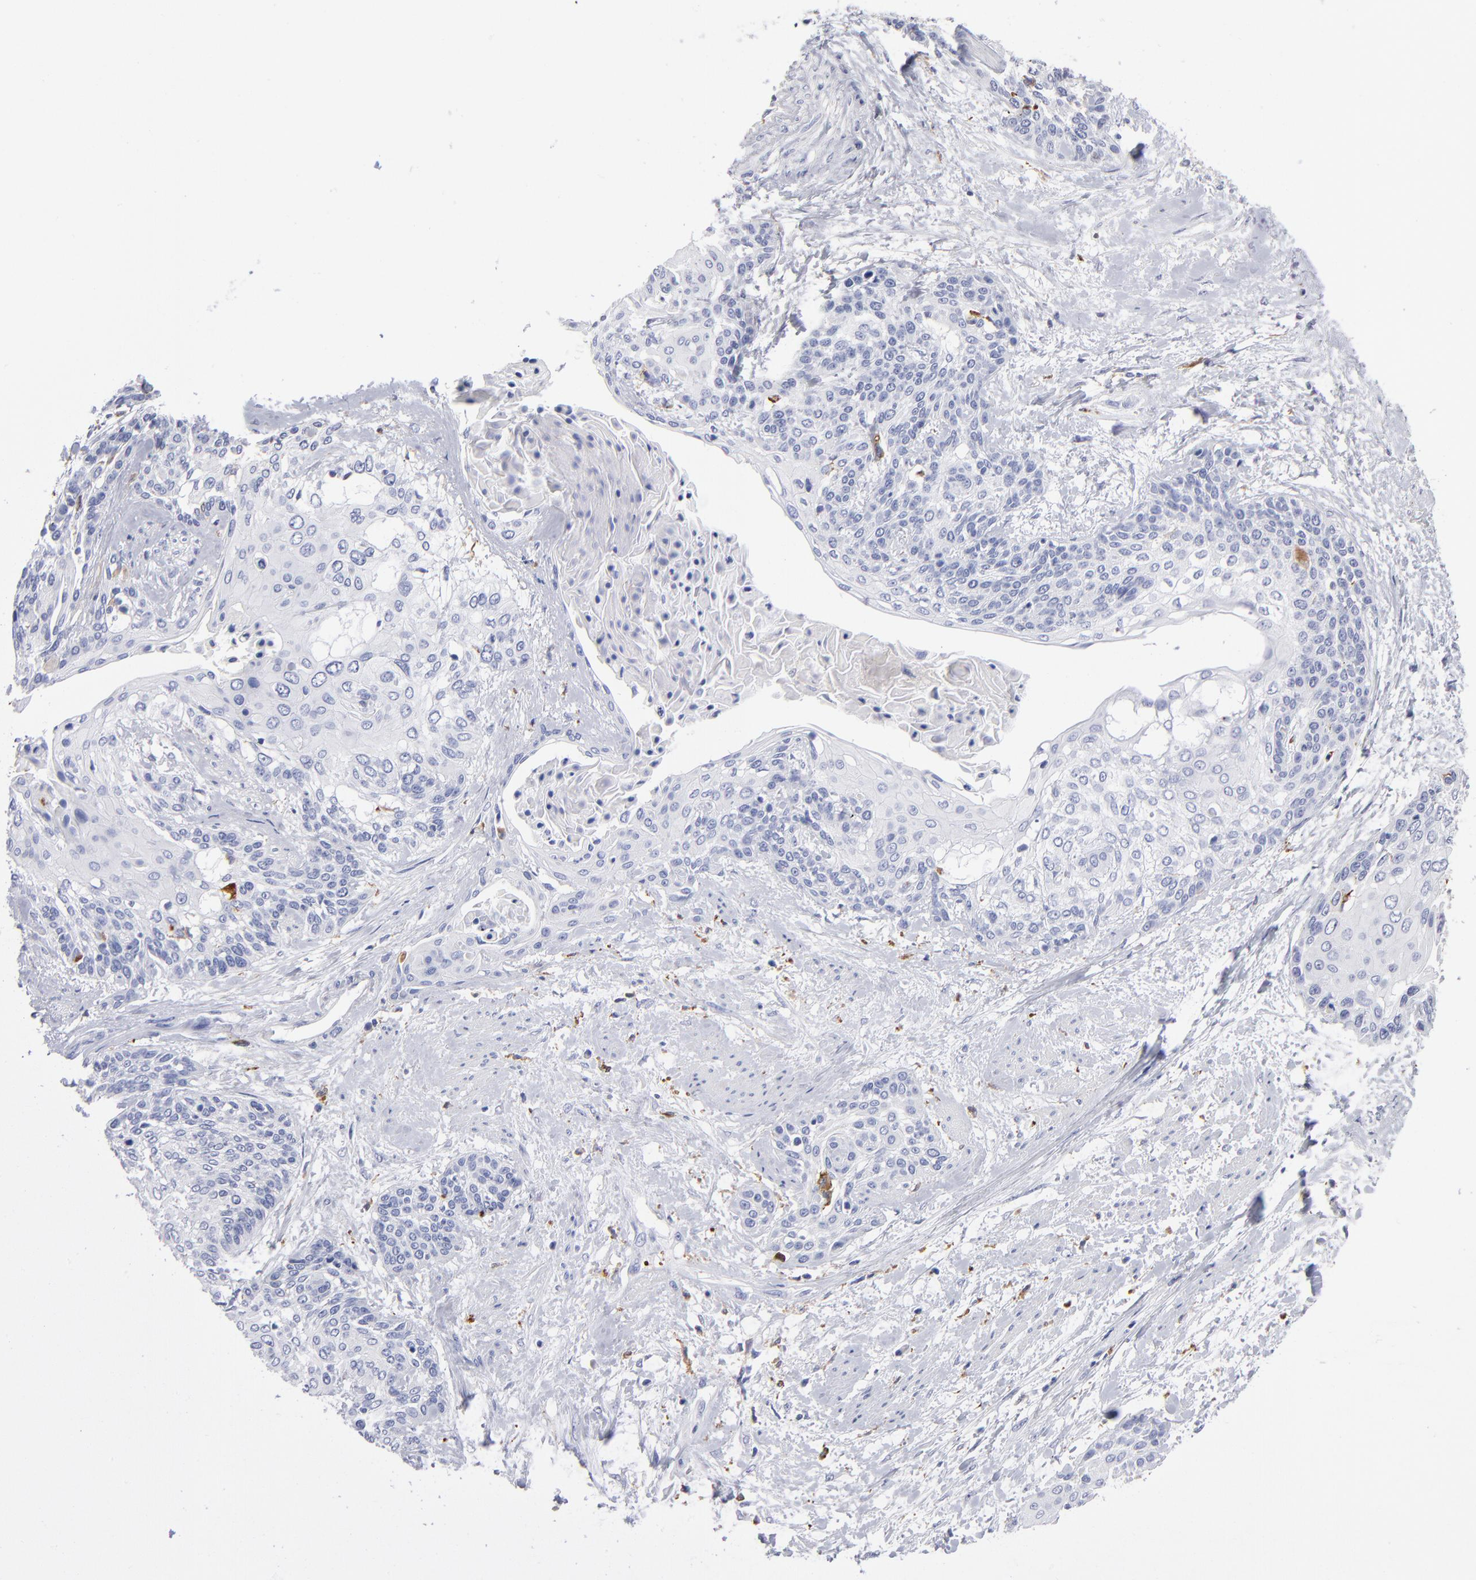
{"staining": {"intensity": "negative", "quantity": "none", "location": "none"}, "tissue": "cervical cancer", "cell_type": "Tumor cells", "image_type": "cancer", "snomed": [{"axis": "morphology", "description": "Squamous cell carcinoma, NOS"}, {"axis": "topography", "description": "Cervix"}], "caption": "The image shows no significant staining in tumor cells of cervical squamous cell carcinoma.", "gene": "CD180", "patient": {"sex": "female", "age": 57}}